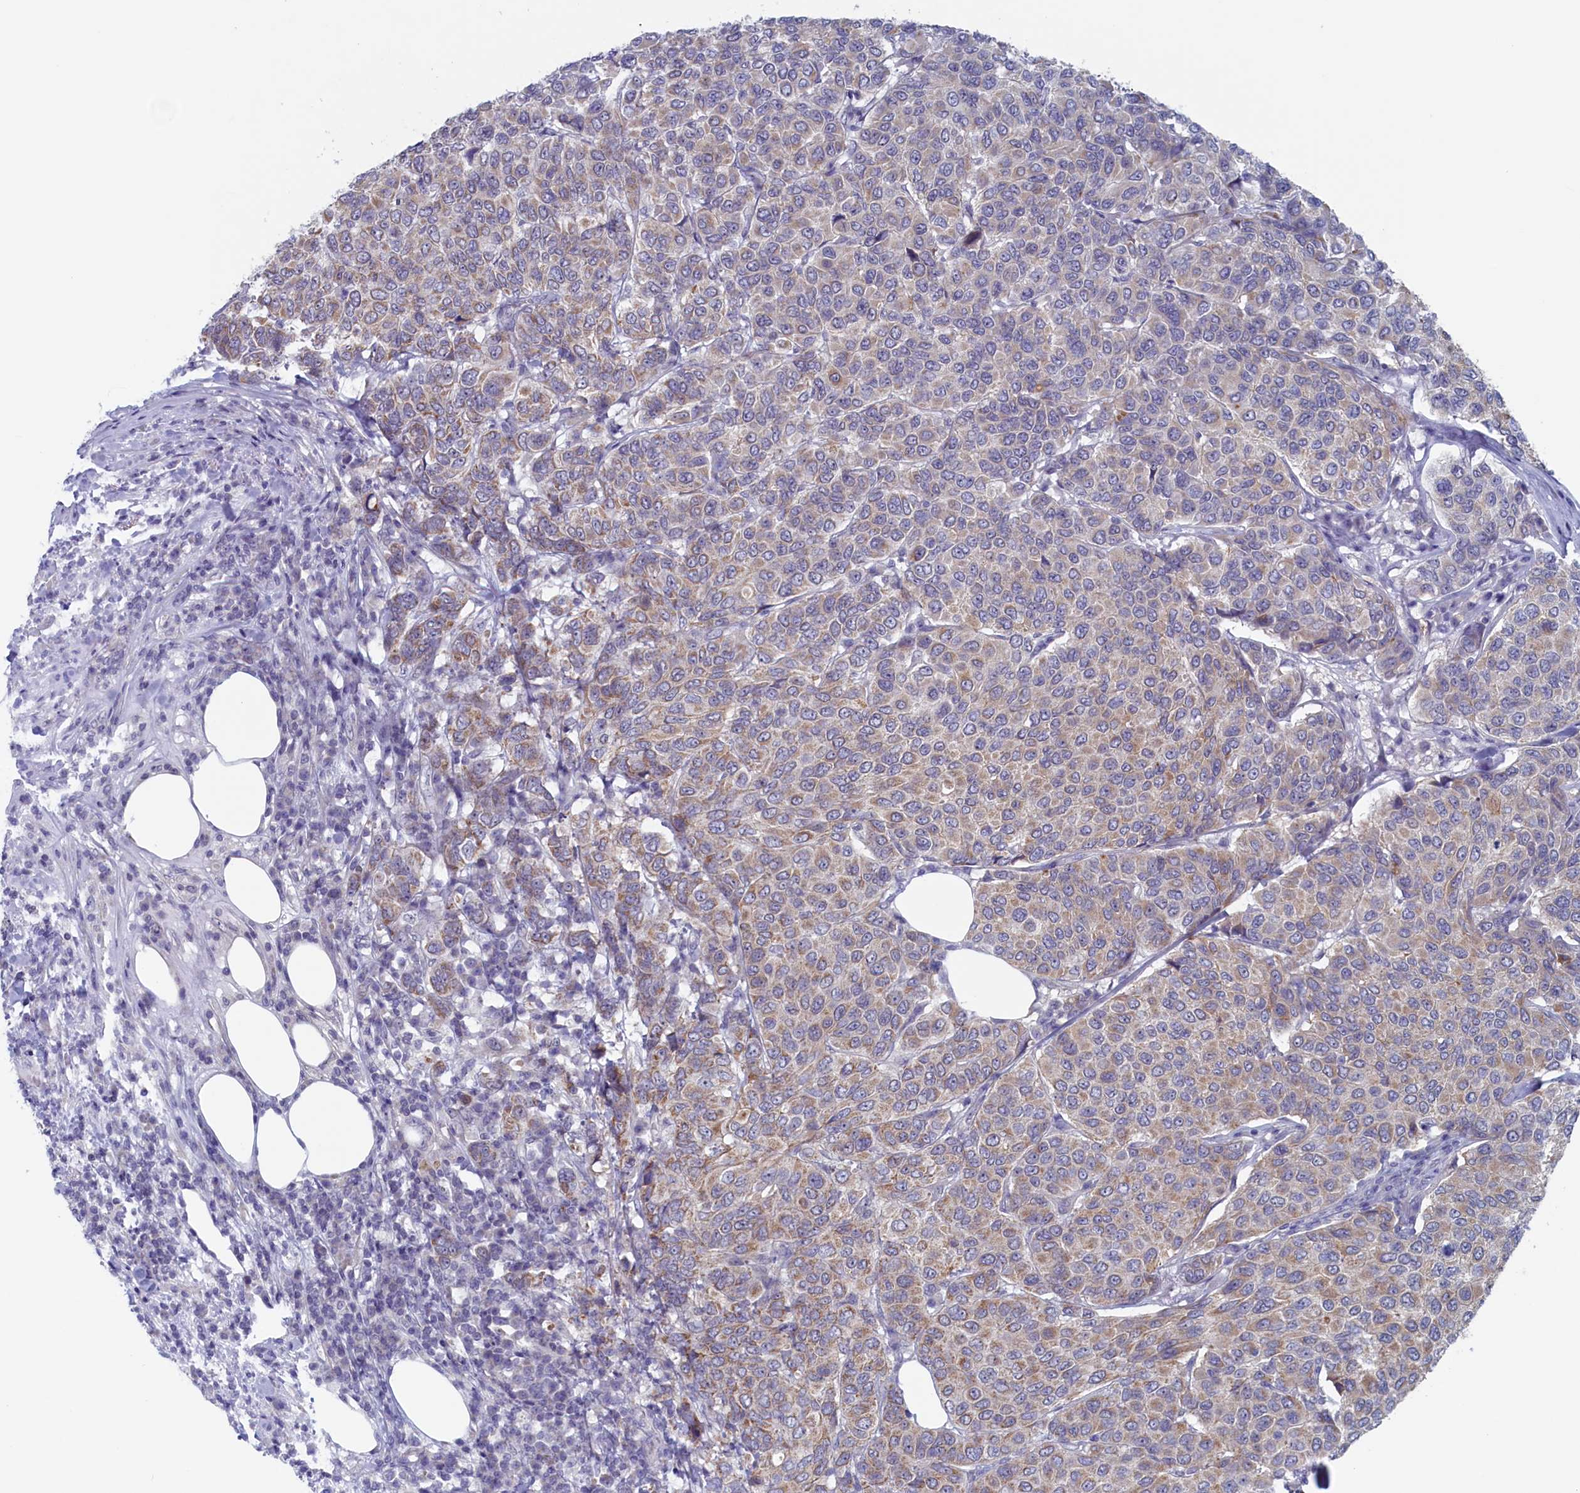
{"staining": {"intensity": "weak", "quantity": "25%-75%", "location": "cytoplasmic/membranous"}, "tissue": "breast cancer", "cell_type": "Tumor cells", "image_type": "cancer", "snomed": [{"axis": "morphology", "description": "Duct carcinoma"}, {"axis": "topography", "description": "Breast"}], "caption": "High-magnification brightfield microscopy of breast invasive ductal carcinoma stained with DAB (3,3'-diaminobenzidine) (brown) and counterstained with hematoxylin (blue). tumor cells exhibit weak cytoplasmic/membranous staining is present in approximately25%-75% of cells. The protein of interest is shown in brown color, while the nuclei are stained blue.", "gene": "WDR76", "patient": {"sex": "female", "age": 55}}